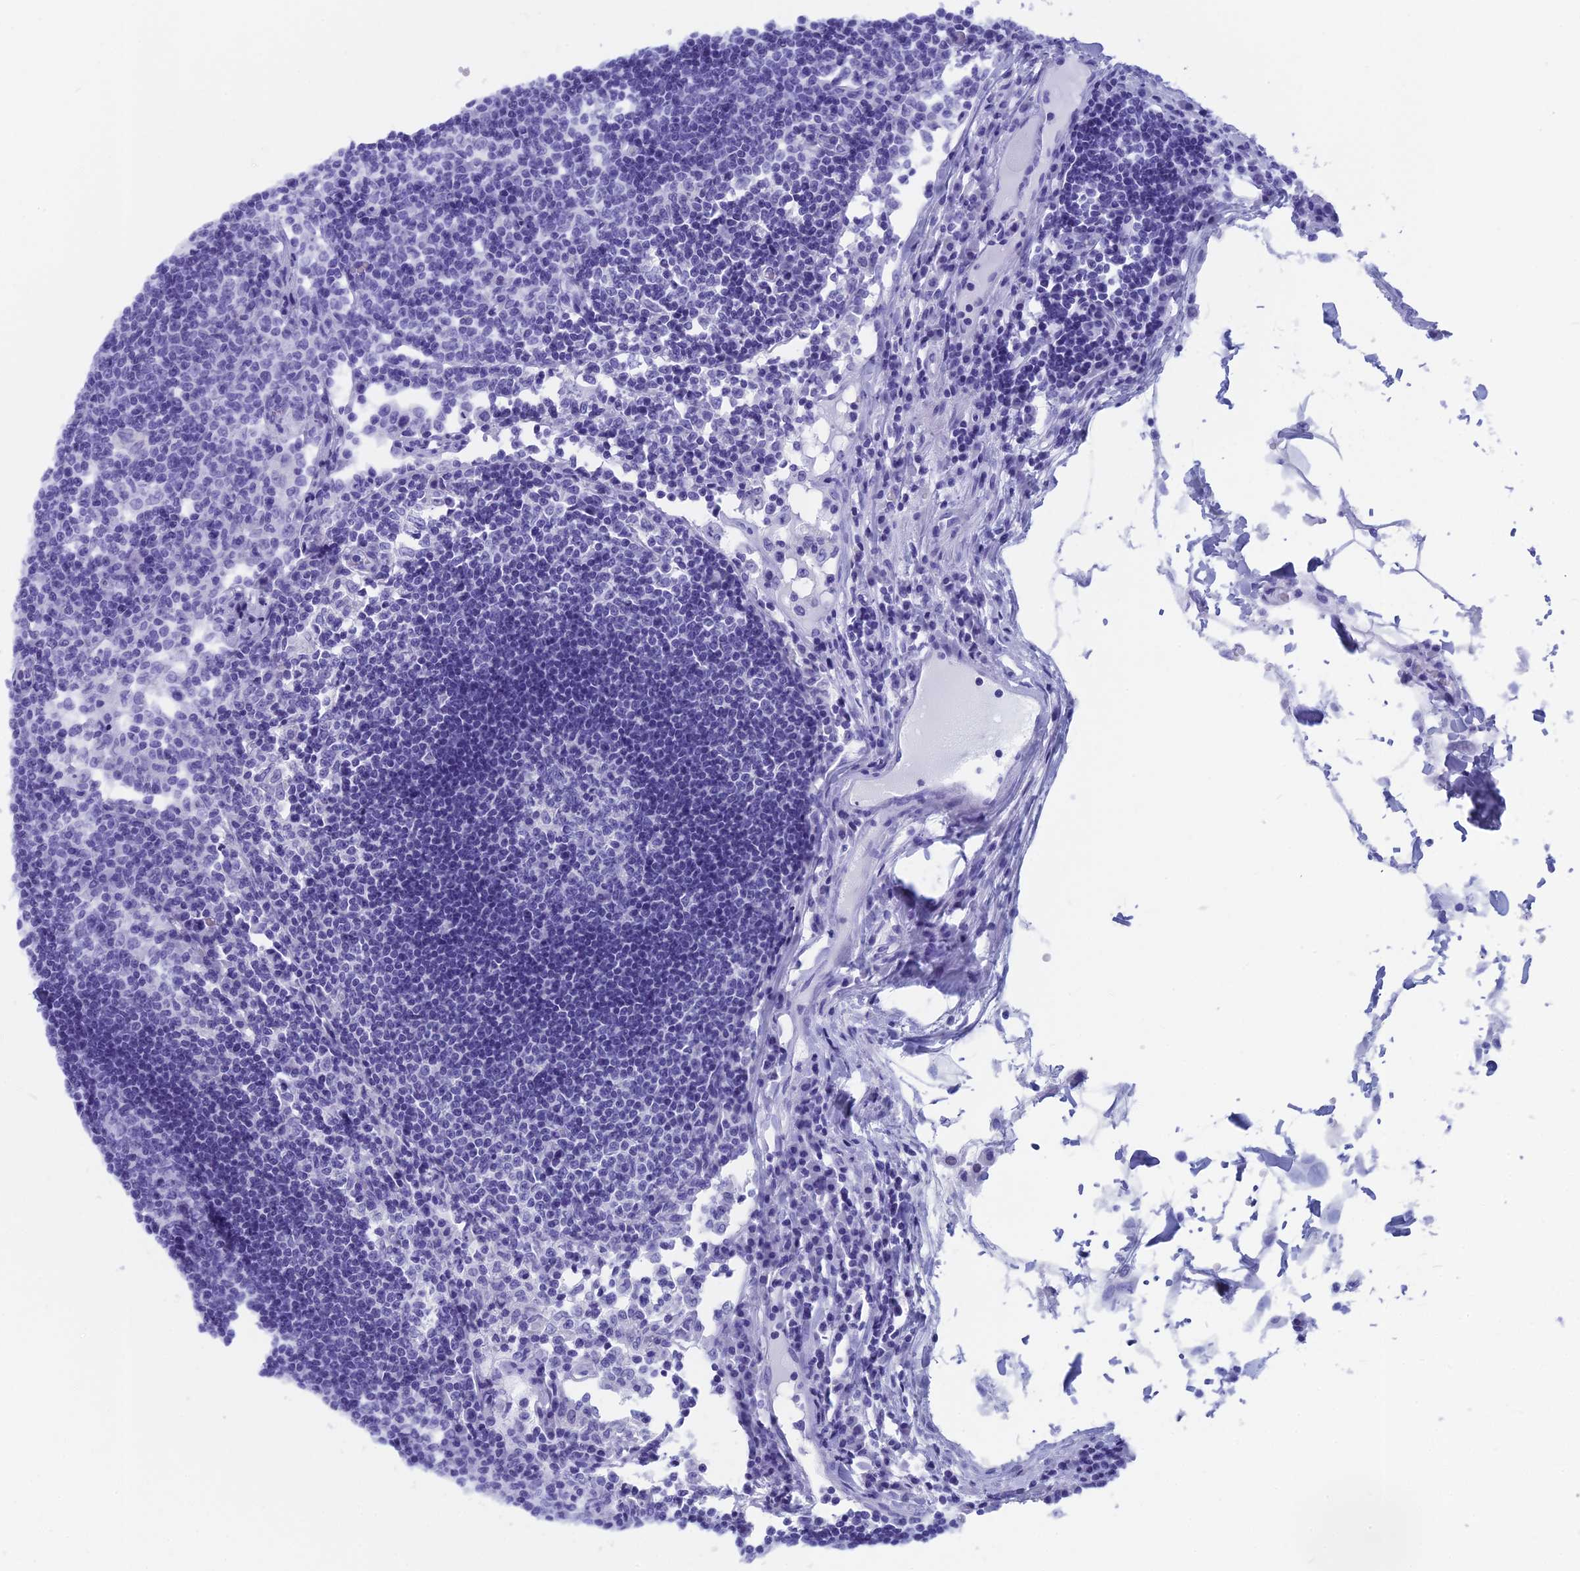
{"staining": {"intensity": "negative", "quantity": "none", "location": "none"}, "tissue": "lymph node", "cell_type": "Germinal center cells", "image_type": "normal", "snomed": [{"axis": "morphology", "description": "Normal tissue, NOS"}, {"axis": "topography", "description": "Lymph node"}], "caption": "Immunohistochemical staining of normal human lymph node exhibits no significant expression in germinal center cells. (DAB IHC visualized using brightfield microscopy, high magnification).", "gene": "CAPS", "patient": {"sex": "female", "age": 55}}